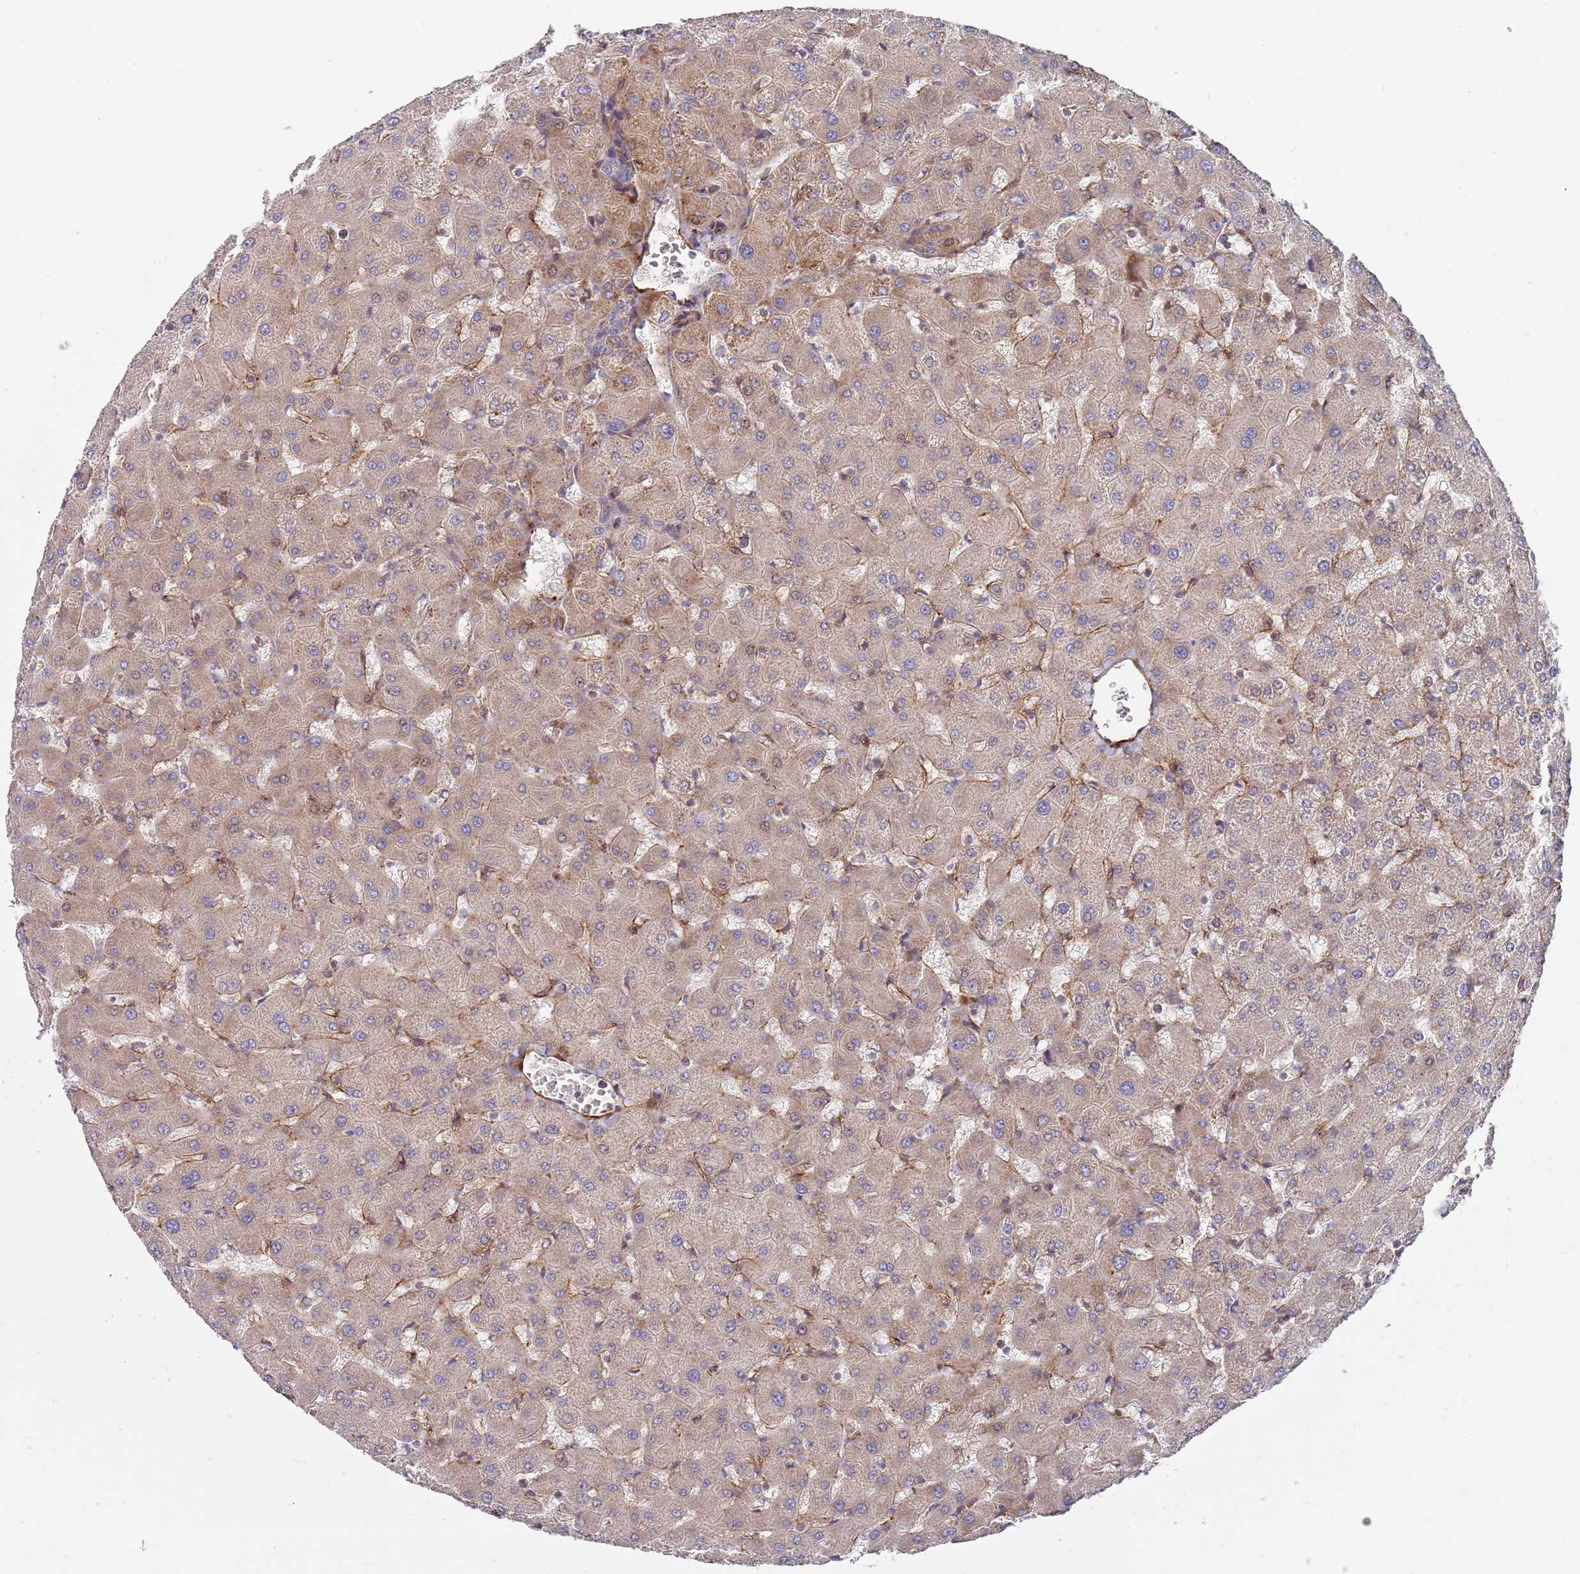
{"staining": {"intensity": "strong", "quantity": ">75%", "location": "cytoplasmic/membranous"}, "tissue": "liver", "cell_type": "Cholangiocytes", "image_type": "normal", "snomed": [{"axis": "morphology", "description": "Normal tissue, NOS"}, {"axis": "topography", "description": "Liver"}], "caption": "Immunohistochemical staining of benign human liver reveals strong cytoplasmic/membranous protein positivity in about >75% of cholangiocytes. (DAB = brown stain, brightfield microscopy at high magnification).", "gene": "WDFY3", "patient": {"sex": "female", "age": 63}}